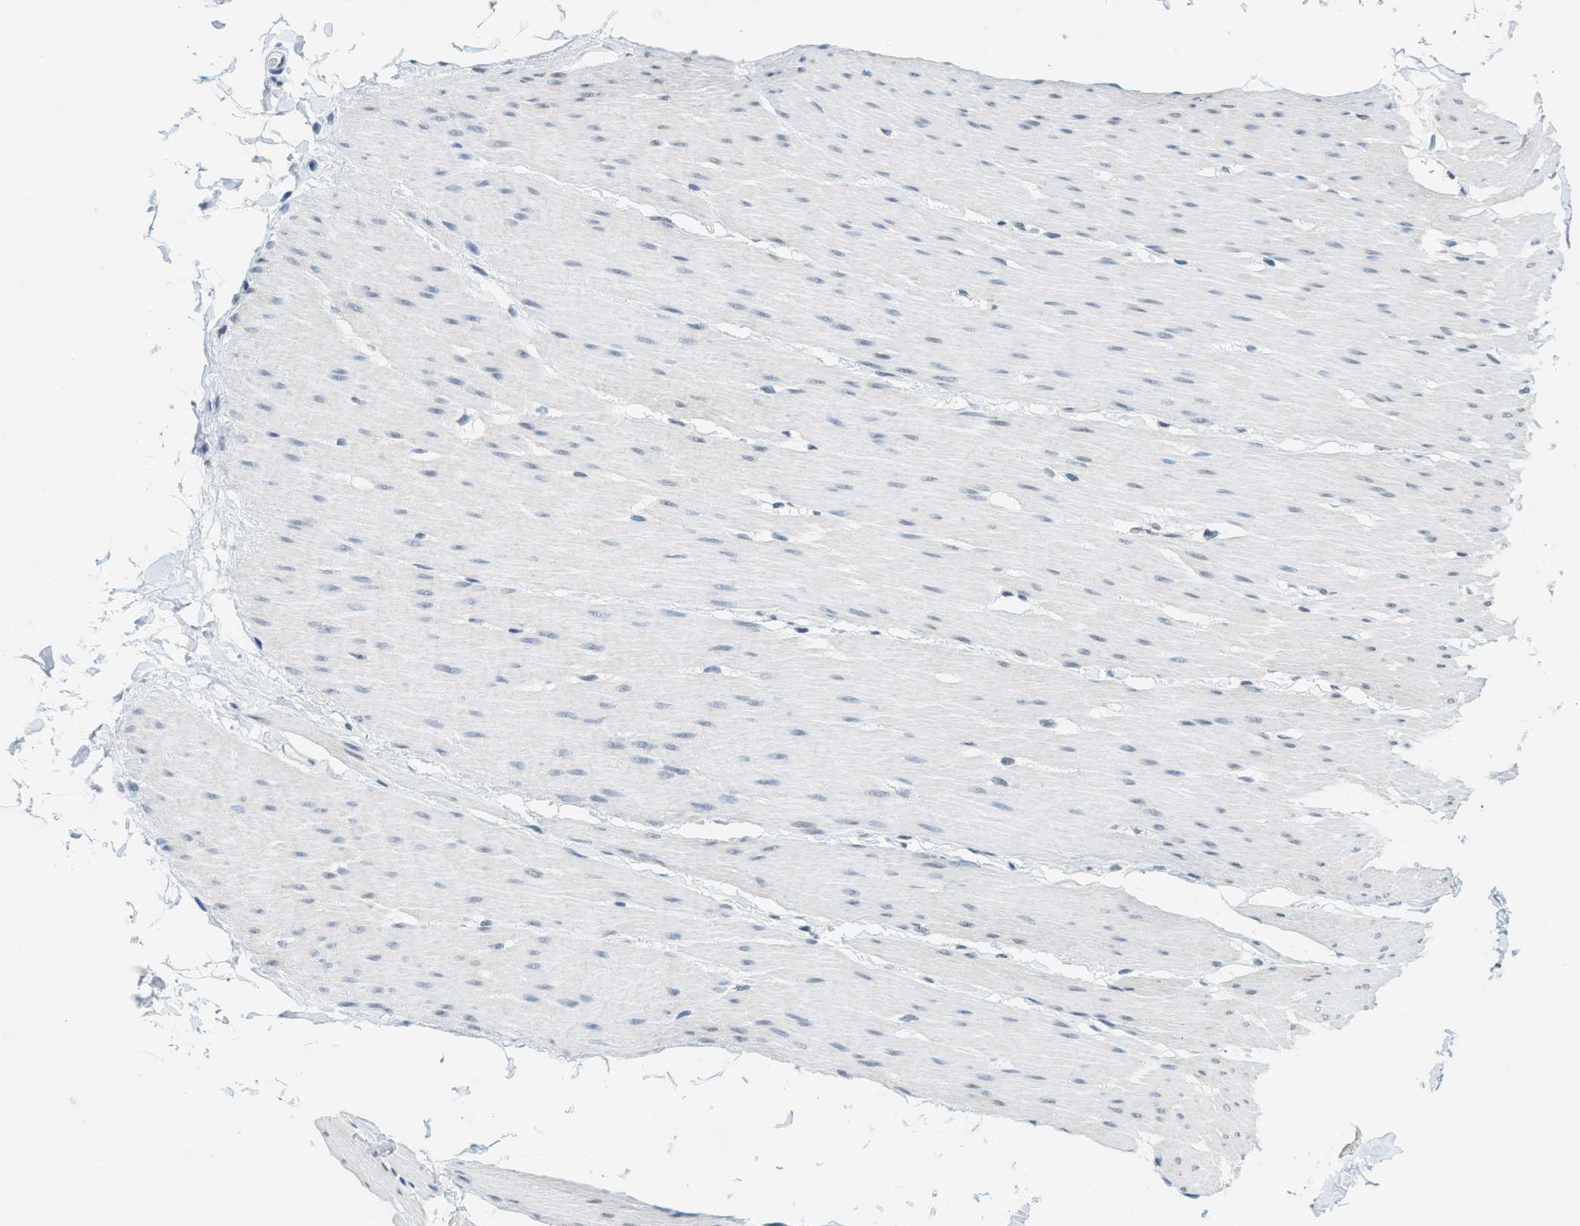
{"staining": {"intensity": "negative", "quantity": "none", "location": "none"}, "tissue": "smooth muscle", "cell_type": "Smooth muscle cells", "image_type": "normal", "snomed": [{"axis": "morphology", "description": "Normal tissue, NOS"}, {"axis": "topography", "description": "Smooth muscle"}, {"axis": "topography", "description": "Colon"}], "caption": "Smooth muscle cells are negative for brown protein staining in benign smooth muscle. (DAB IHC, high magnification).", "gene": "UVRAG", "patient": {"sex": "male", "age": 67}}